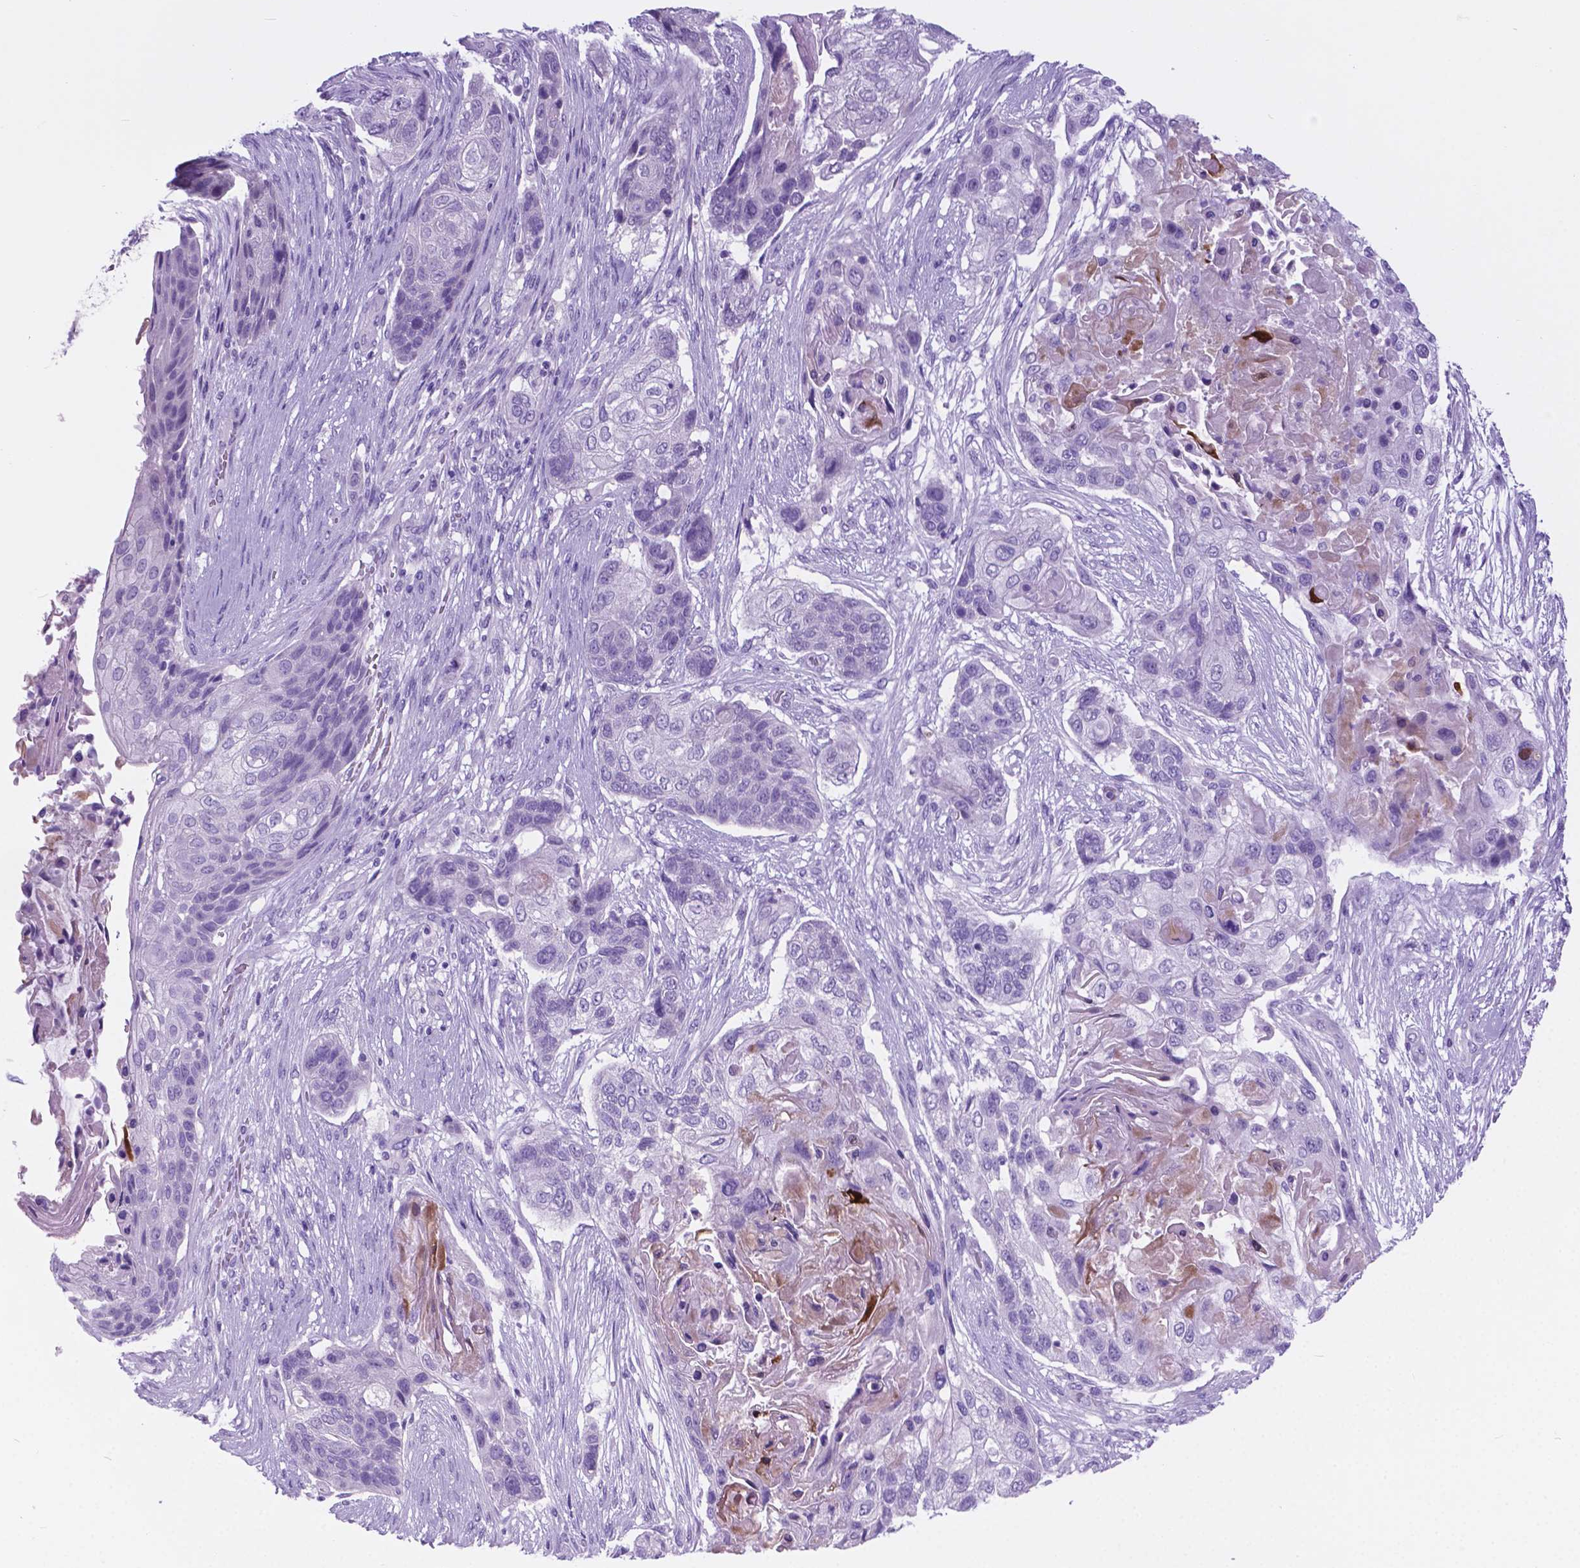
{"staining": {"intensity": "negative", "quantity": "none", "location": "none"}, "tissue": "lung cancer", "cell_type": "Tumor cells", "image_type": "cancer", "snomed": [{"axis": "morphology", "description": "Squamous cell carcinoma, NOS"}, {"axis": "topography", "description": "Lung"}], "caption": "Immunohistochemistry (IHC) of human lung cancer displays no positivity in tumor cells. (Immunohistochemistry (IHC), brightfield microscopy, high magnification).", "gene": "ARMS2", "patient": {"sex": "male", "age": 69}}